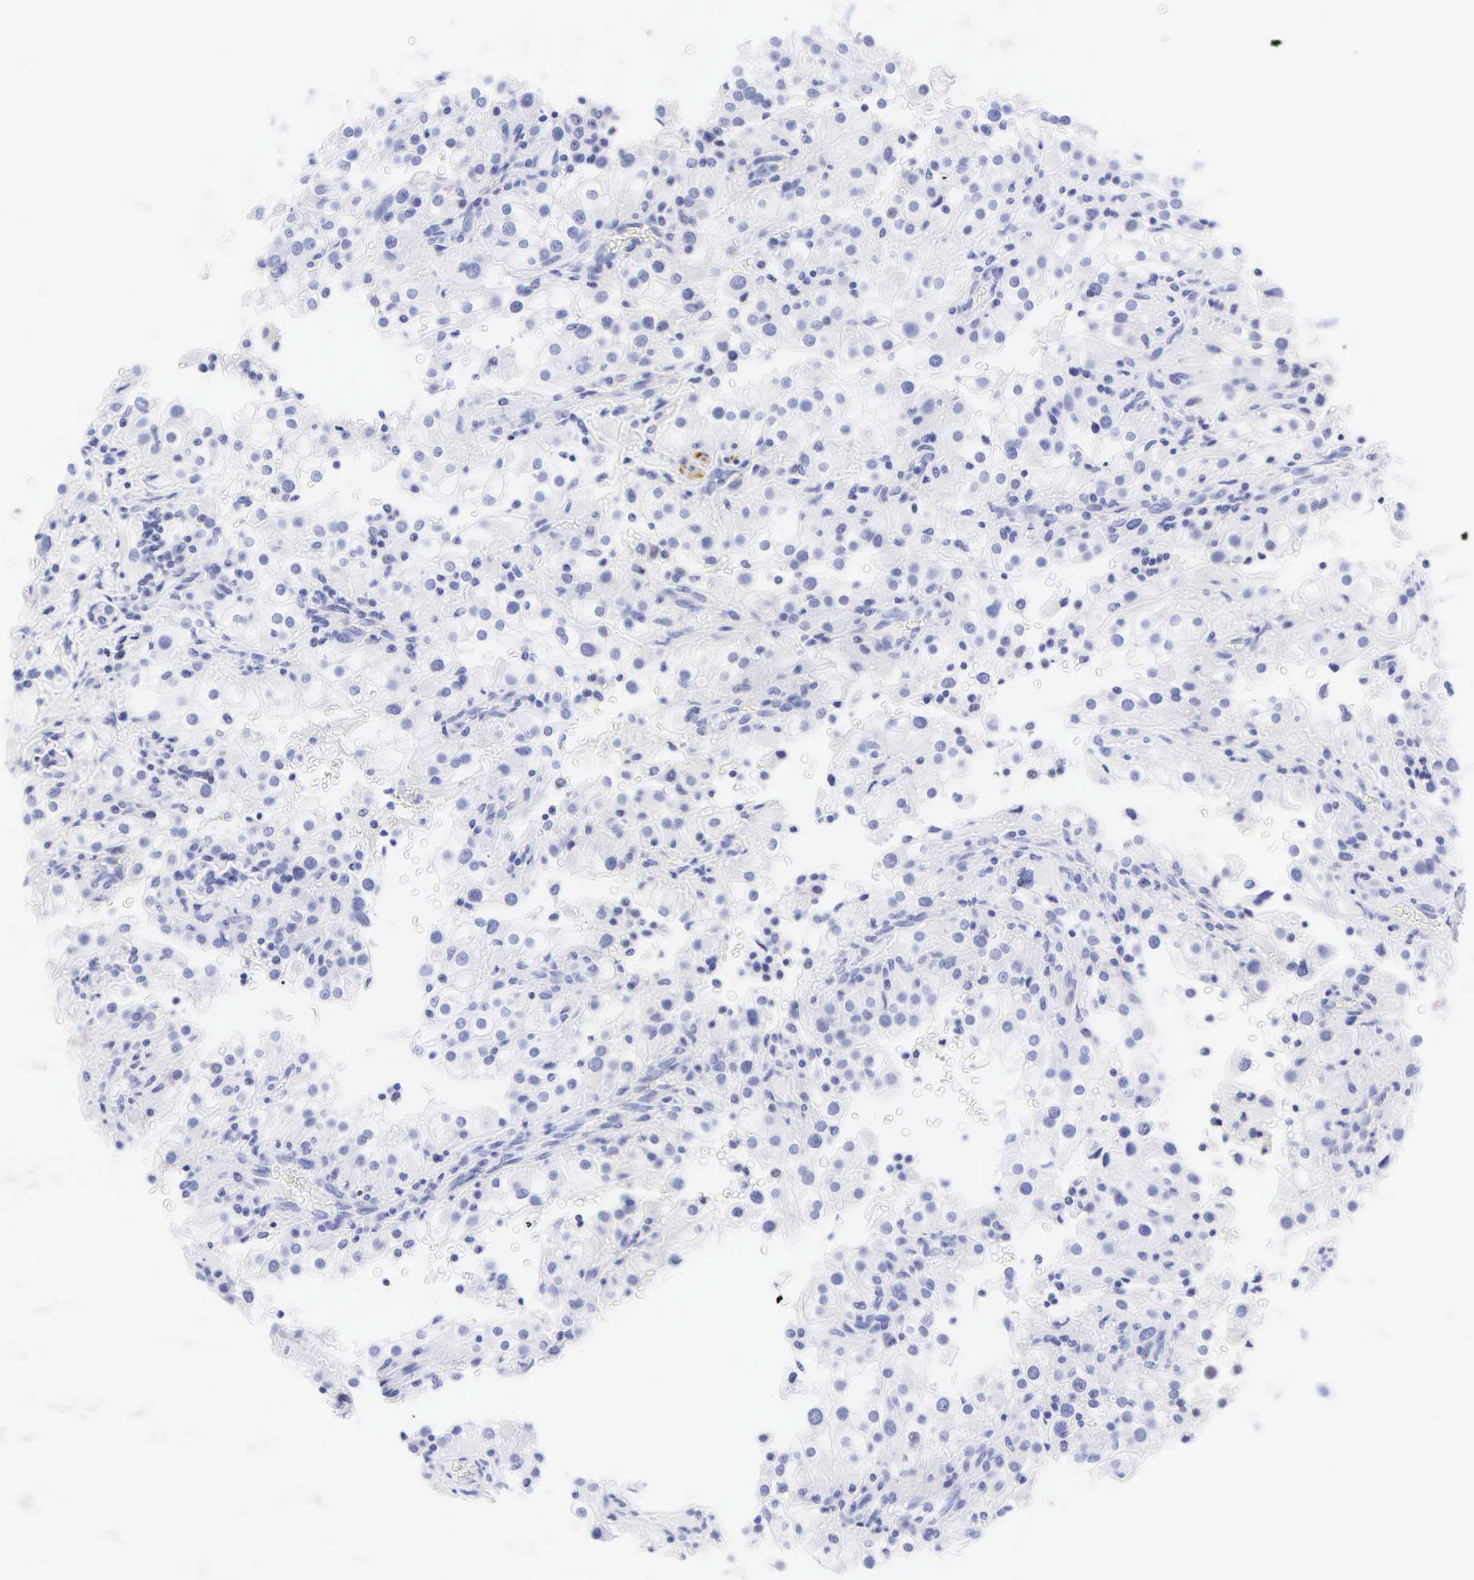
{"staining": {"intensity": "negative", "quantity": "none", "location": "none"}, "tissue": "renal cancer", "cell_type": "Tumor cells", "image_type": "cancer", "snomed": [{"axis": "morphology", "description": "Adenocarcinoma, NOS"}, {"axis": "topography", "description": "Kidney"}], "caption": "Tumor cells are negative for brown protein staining in renal cancer (adenocarcinoma).", "gene": "DES", "patient": {"sex": "female", "age": 52}}